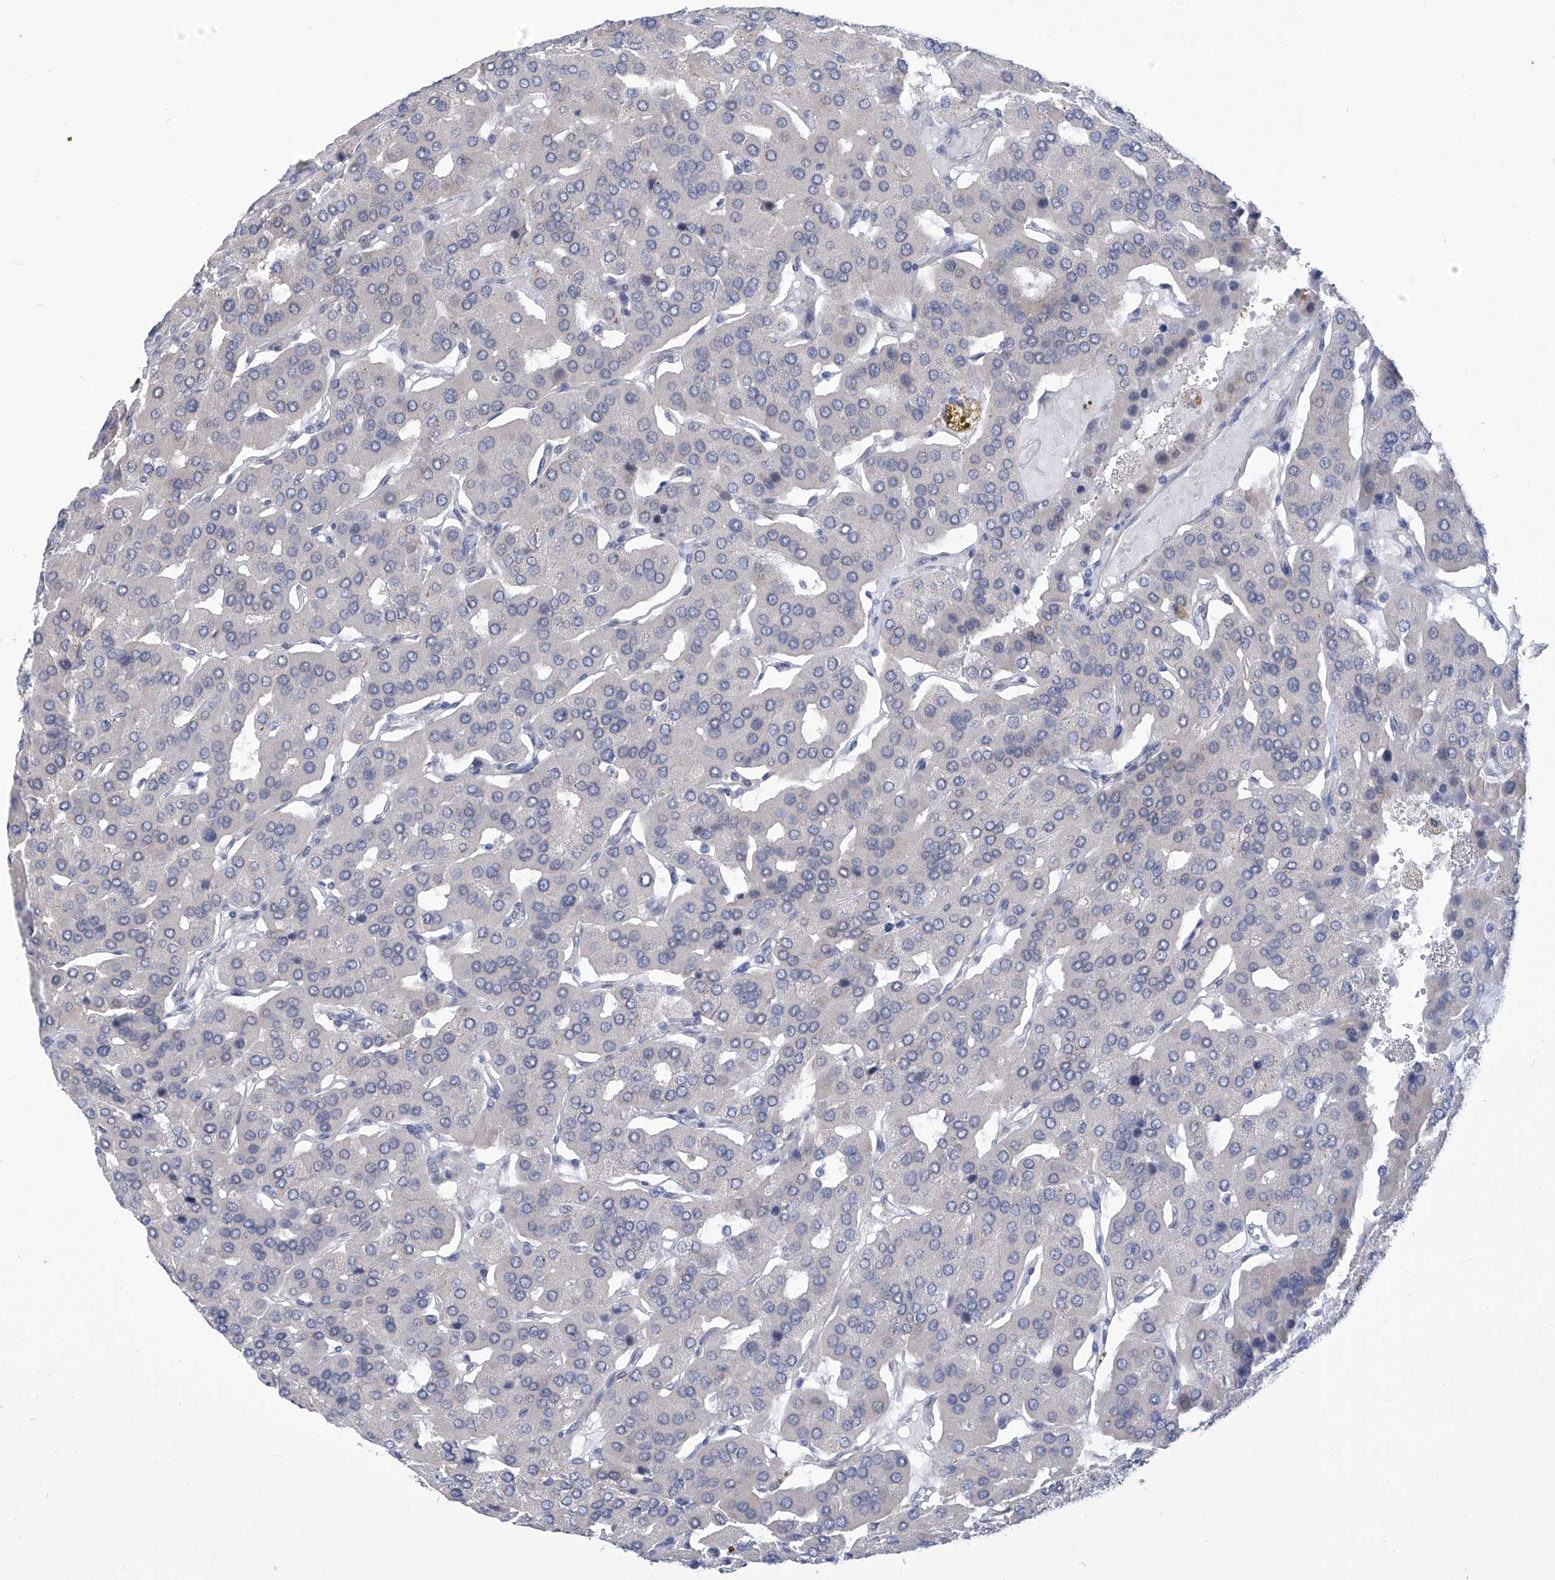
{"staining": {"intensity": "negative", "quantity": "none", "location": "none"}, "tissue": "parathyroid gland", "cell_type": "Glandular cells", "image_type": "normal", "snomed": [{"axis": "morphology", "description": "Normal tissue, NOS"}, {"axis": "morphology", "description": "Adenoma, NOS"}, {"axis": "topography", "description": "Parathyroid gland"}], "caption": "An IHC histopathology image of normal parathyroid gland is shown. There is no staining in glandular cells of parathyroid gland. Brightfield microscopy of IHC stained with DAB (3,3'-diaminobenzidine) (brown) and hematoxylin (blue), captured at high magnification.", "gene": "SART1", "patient": {"sex": "female", "age": 86}}